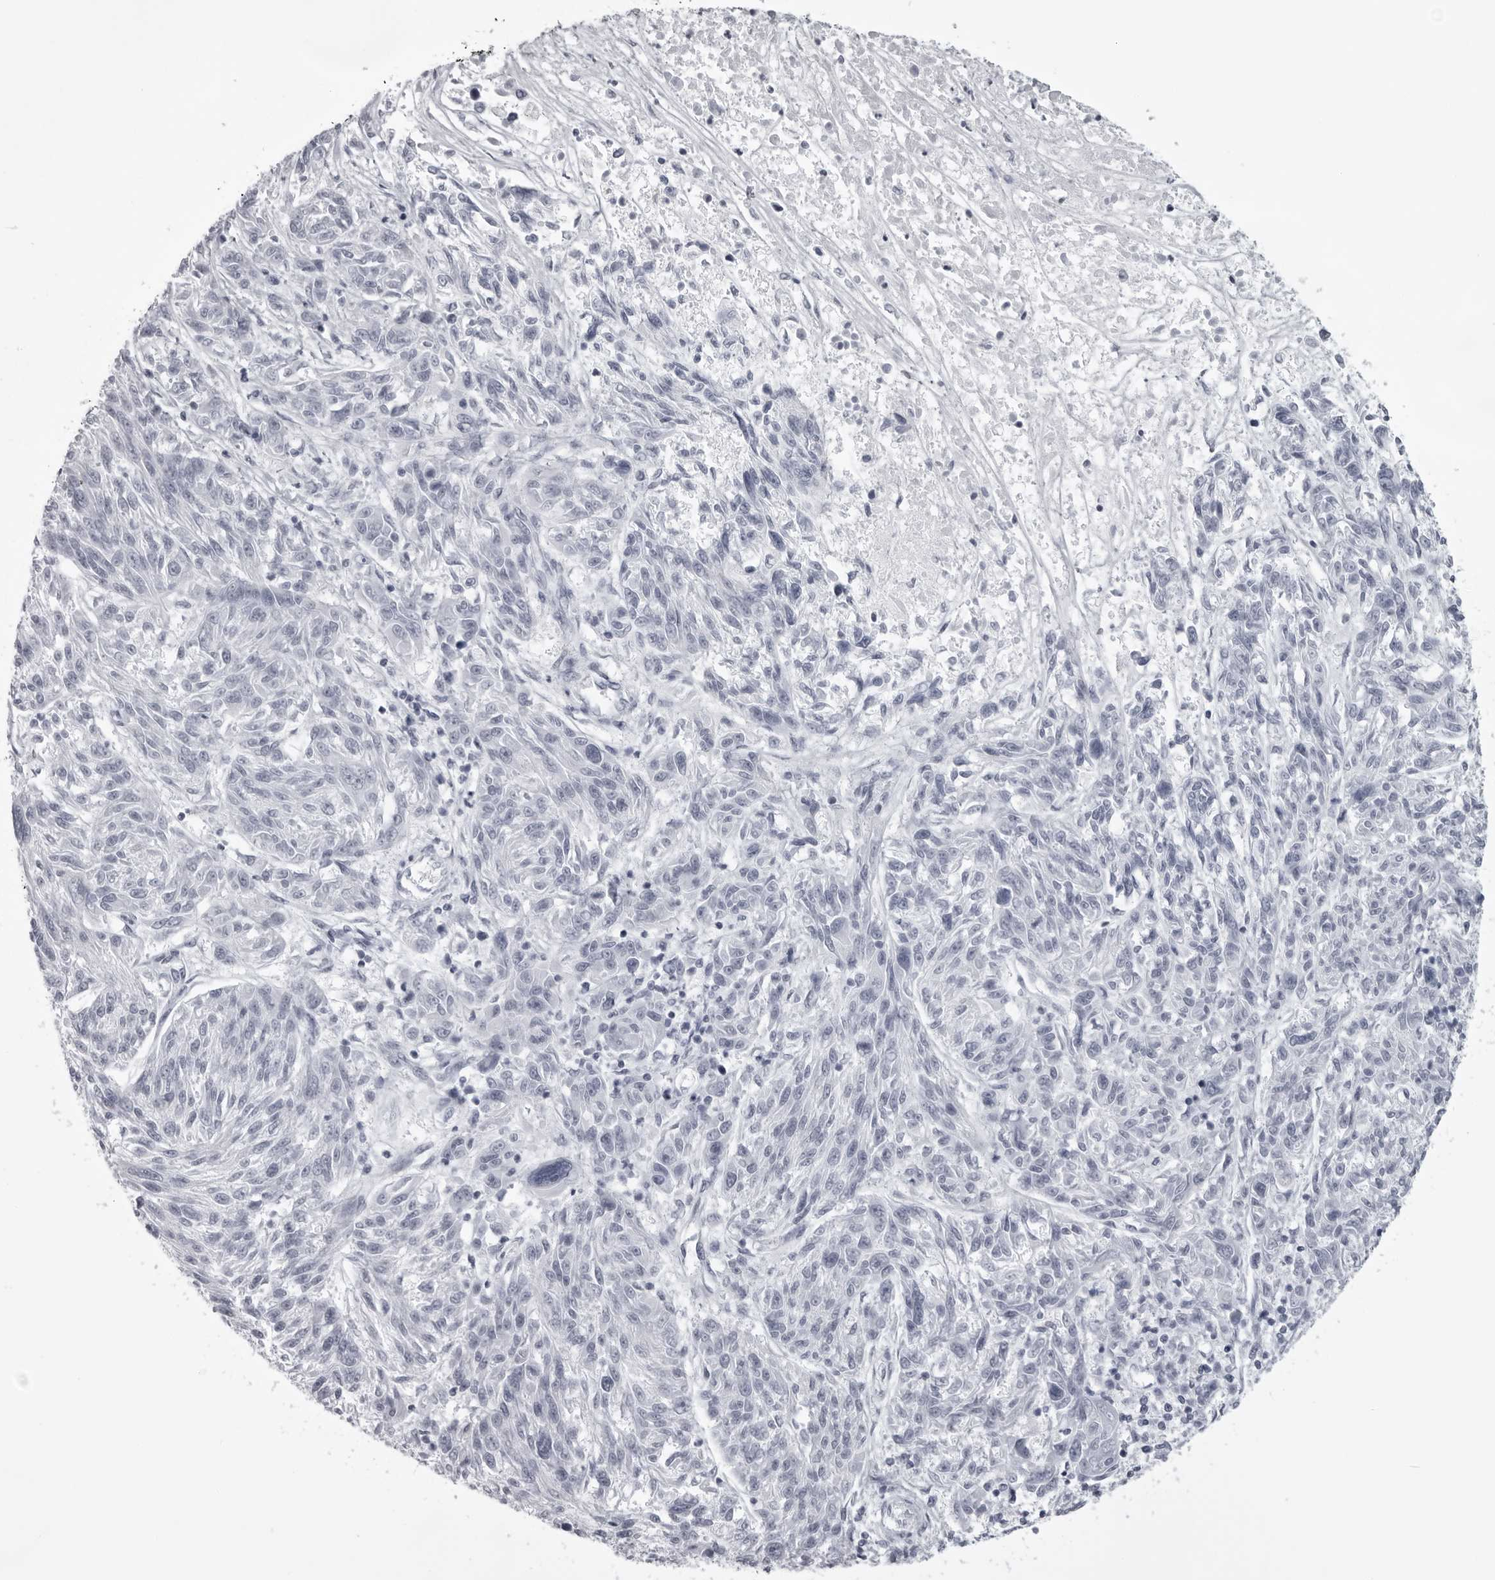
{"staining": {"intensity": "negative", "quantity": "none", "location": "none"}, "tissue": "melanoma", "cell_type": "Tumor cells", "image_type": "cancer", "snomed": [{"axis": "morphology", "description": "Malignant melanoma, NOS"}, {"axis": "topography", "description": "Skin"}], "caption": "Immunohistochemical staining of malignant melanoma shows no significant positivity in tumor cells. (DAB immunohistochemistry (IHC) with hematoxylin counter stain).", "gene": "UROD", "patient": {"sex": "male", "age": 53}}